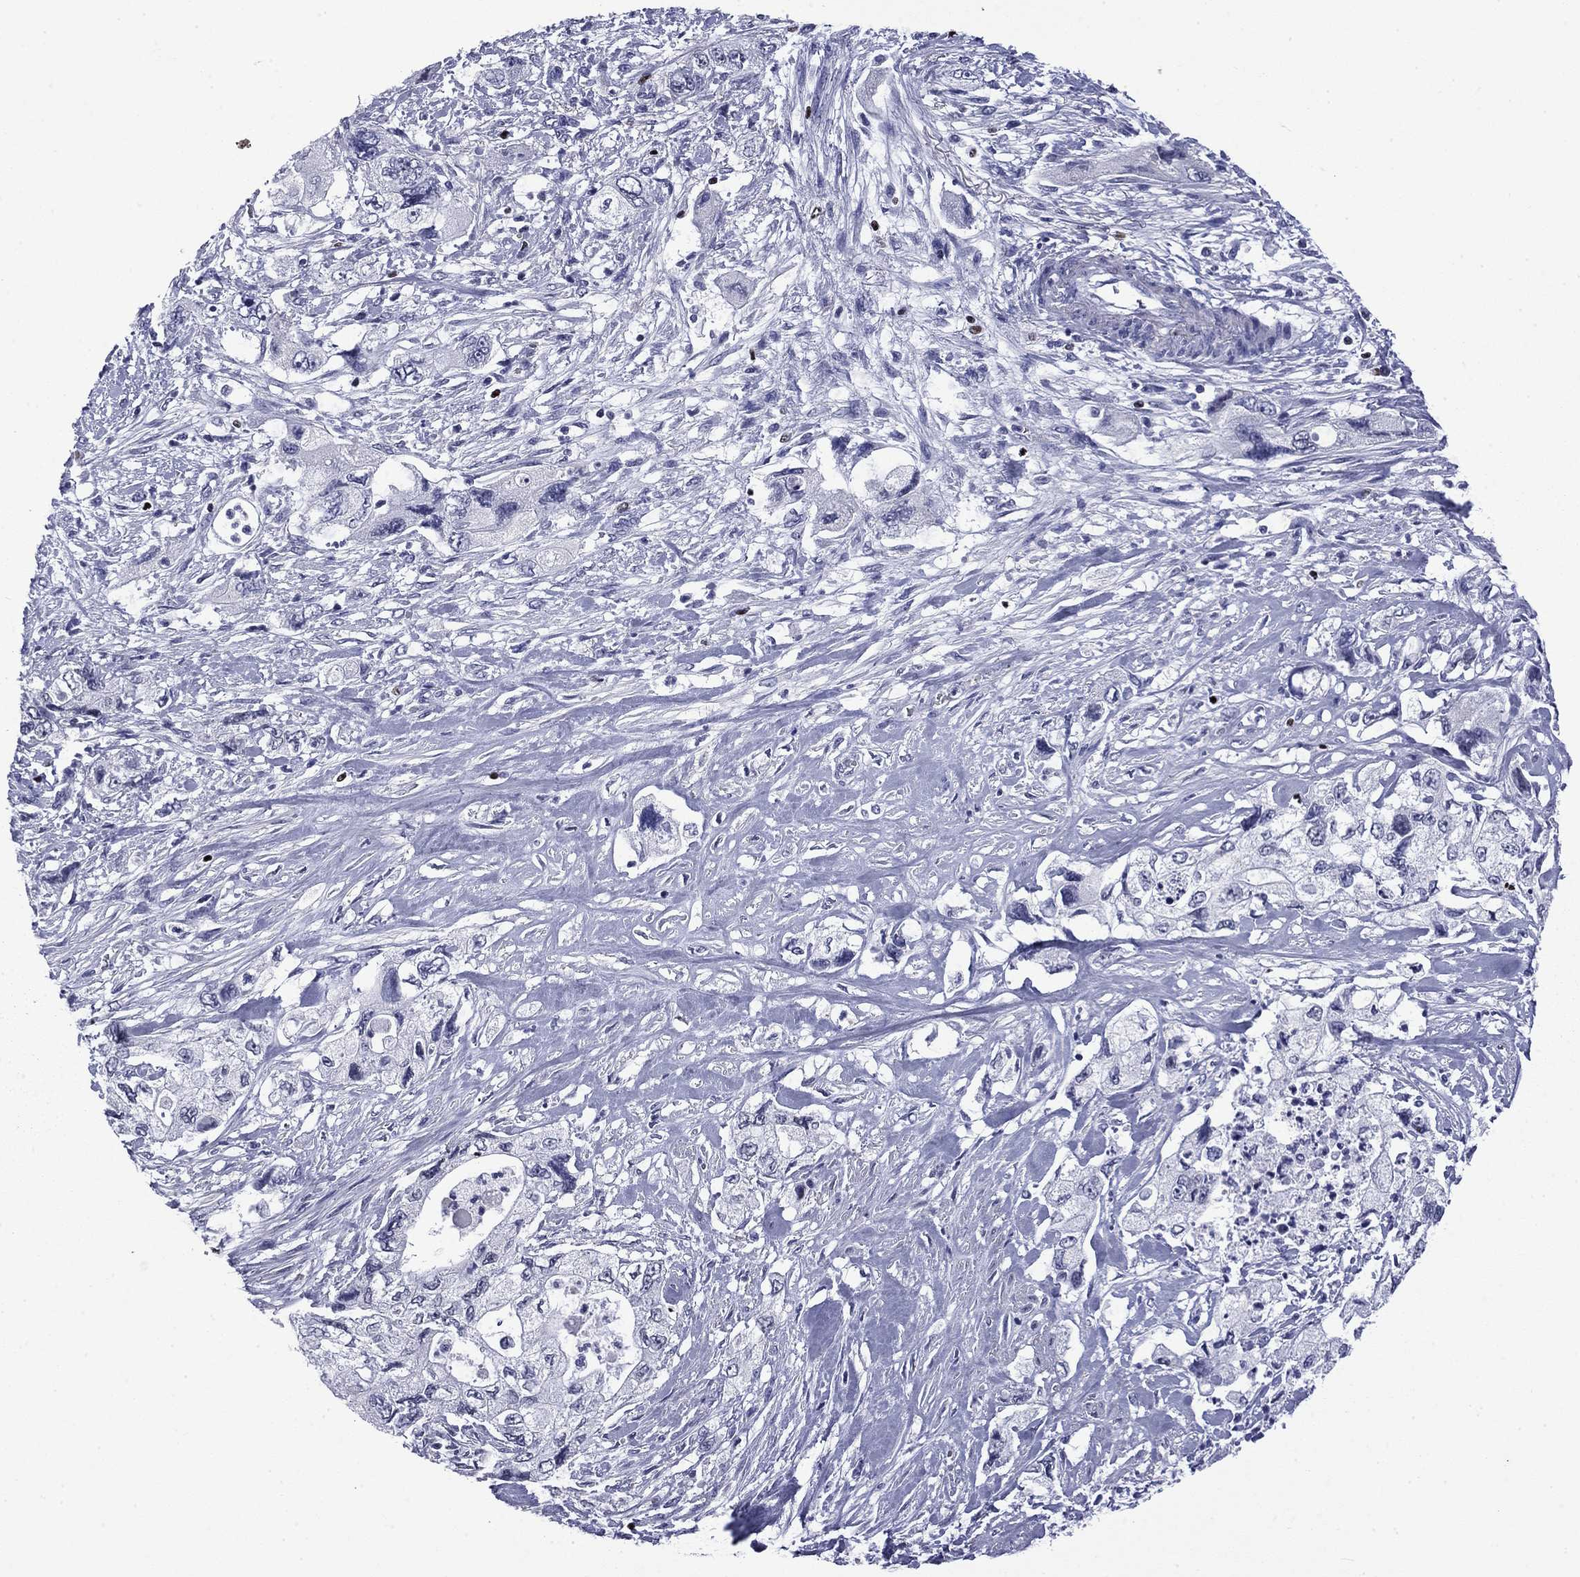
{"staining": {"intensity": "negative", "quantity": "none", "location": "none"}, "tissue": "pancreatic cancer", "cell_type": "Tumor cells", "image_type": "cancer", "snomed": [{"axis": "morphology", "description": "Adenocarcinoma, NOS"}, {"axis": "topography", "description": "Pancreas"}], "caption": "Pancreatic cancer was stained to show a protein in brown. There is no significant expression in tumor cells.", "gene": "IKZF3", "patient": {"sex": "female", "age": 73}}